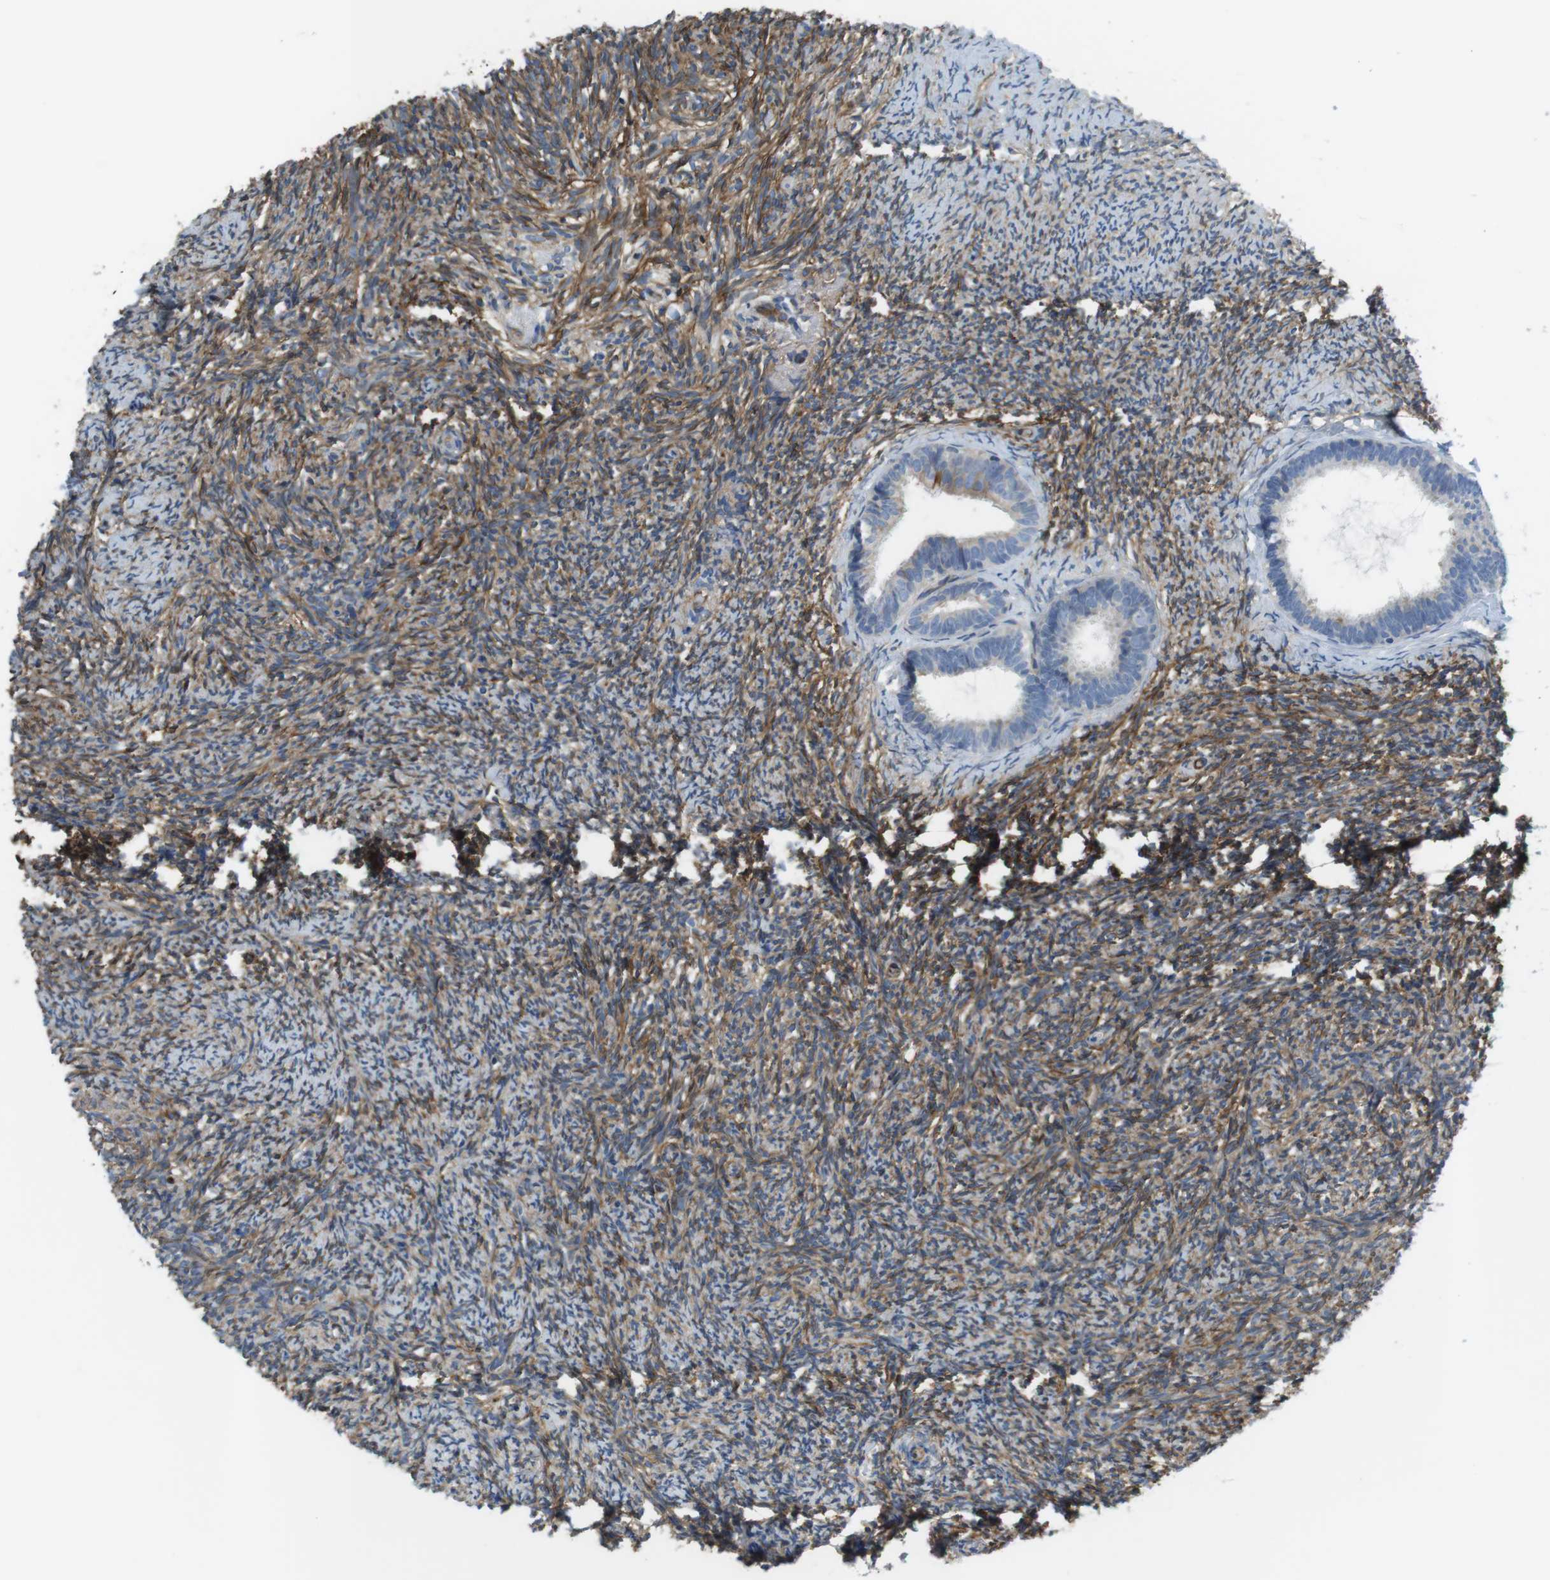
{"staining": {"intensity": "moderate", "quantity": ">75%", "location": "cytoplasmic/membranous"}, "tissue": "ovary", "cell_type": "Ovarian stroma cells", "image_type": "normal", "snomed": [{"axis": "morphology", "description": "Normal tissue, NOS"}, {"axis": "topography", "description": "Ovary"}], "caption": "Brown immunohistochemical staining in normal ovary demonstrates moderate cytoplasmic/membranous positivity in about >75% of ovarian stroma cells. The protein of interest is shown in brown color, while the nuclei are stained blue.", "gene": "EMP2", "patient": {"sex": "female", "age": 60}}